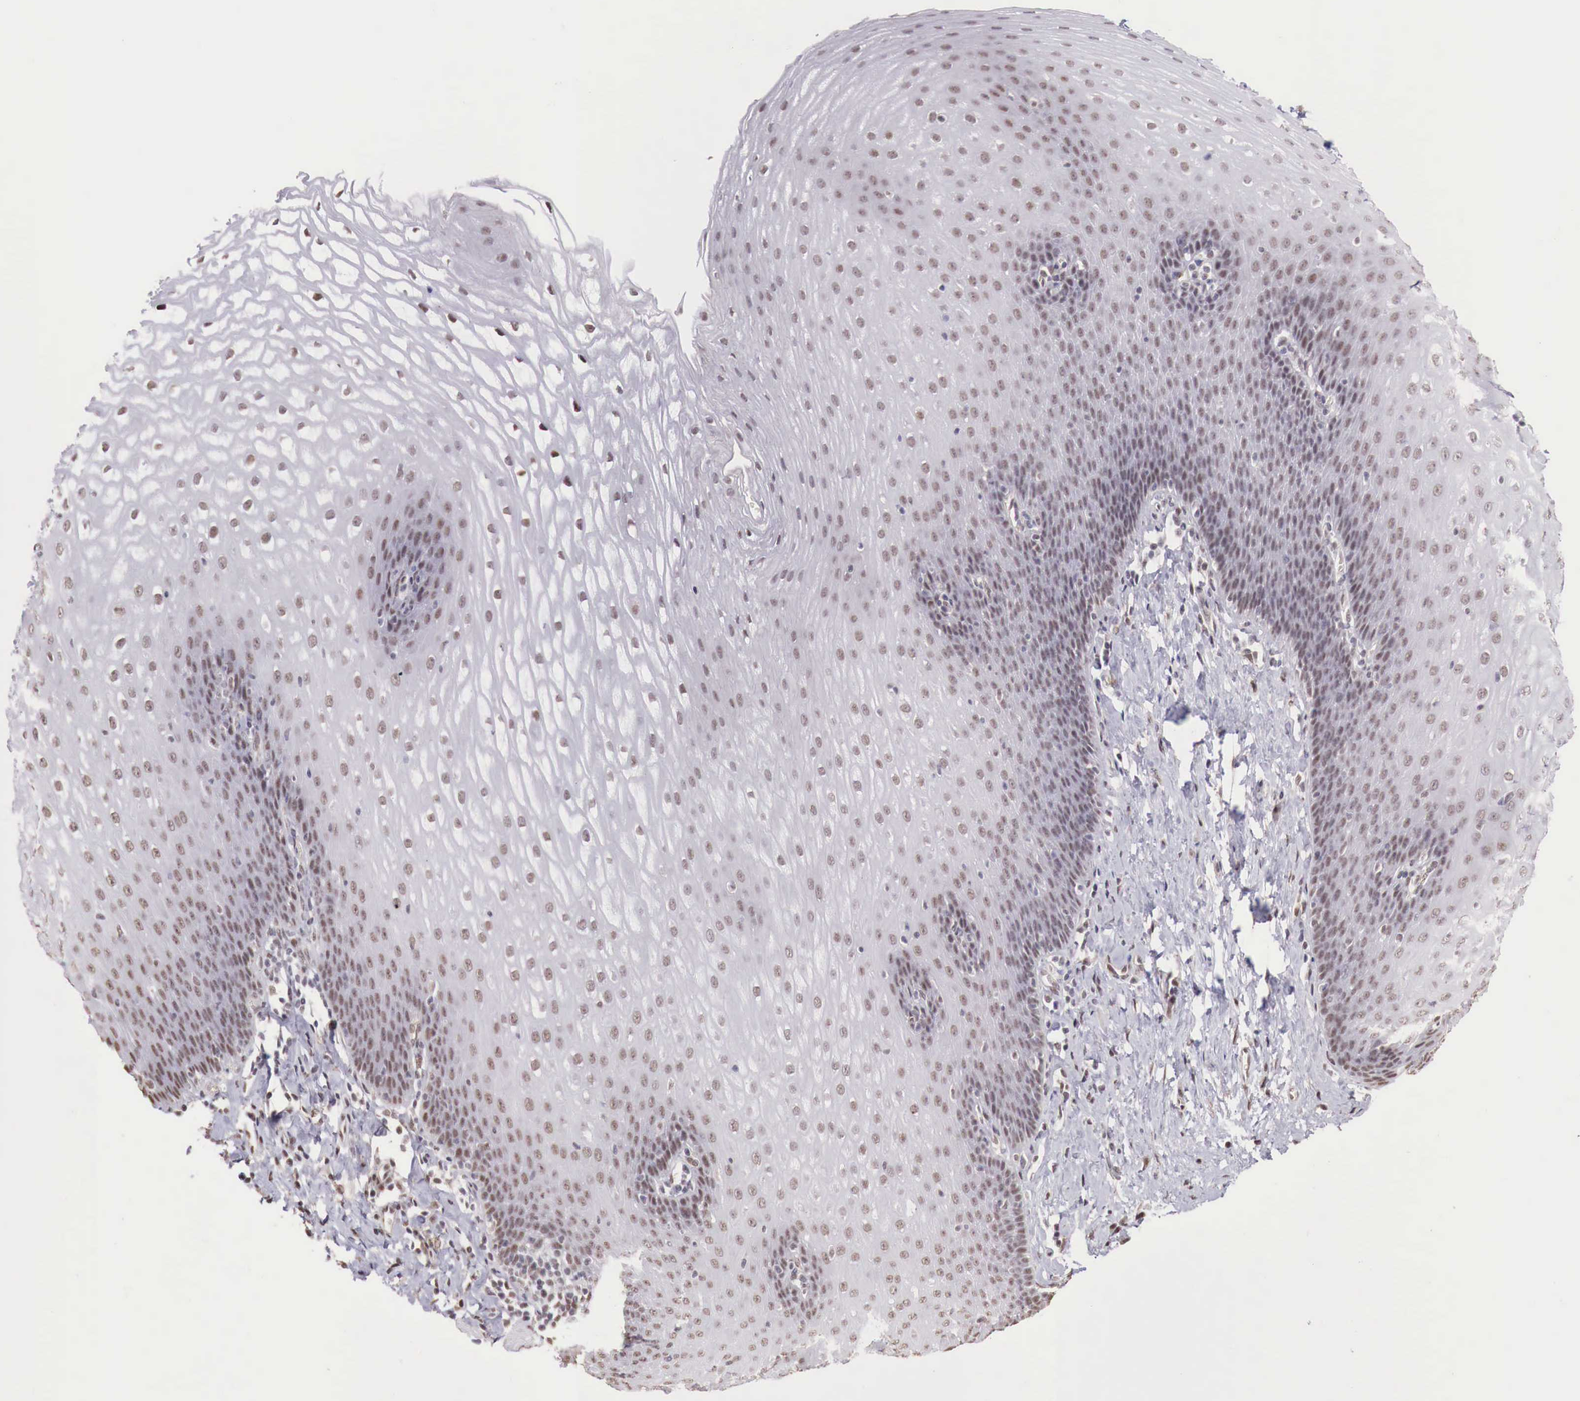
{"staining": {"intensity": "weak", "quantity": "25%-75%", "location": "nuclear"}, "tissue": "esophagus", "cell_type": "Squamous epithelial cells", "image_type": "normal", "snomed": [{"axis": "morphology", "description": "Normal tissue, NOS"}, {"axis": "topography", "description": "Esophagus"}], "caption": "A high-resolution photomicrograph shows IHC staining of unremarkable esophagus, which displays weak nuclear positivity in approximately 25%-75% of squamous epithelial cells.", "gene": "FOXP2", "patient": {"sex": "female", "age": 61}}